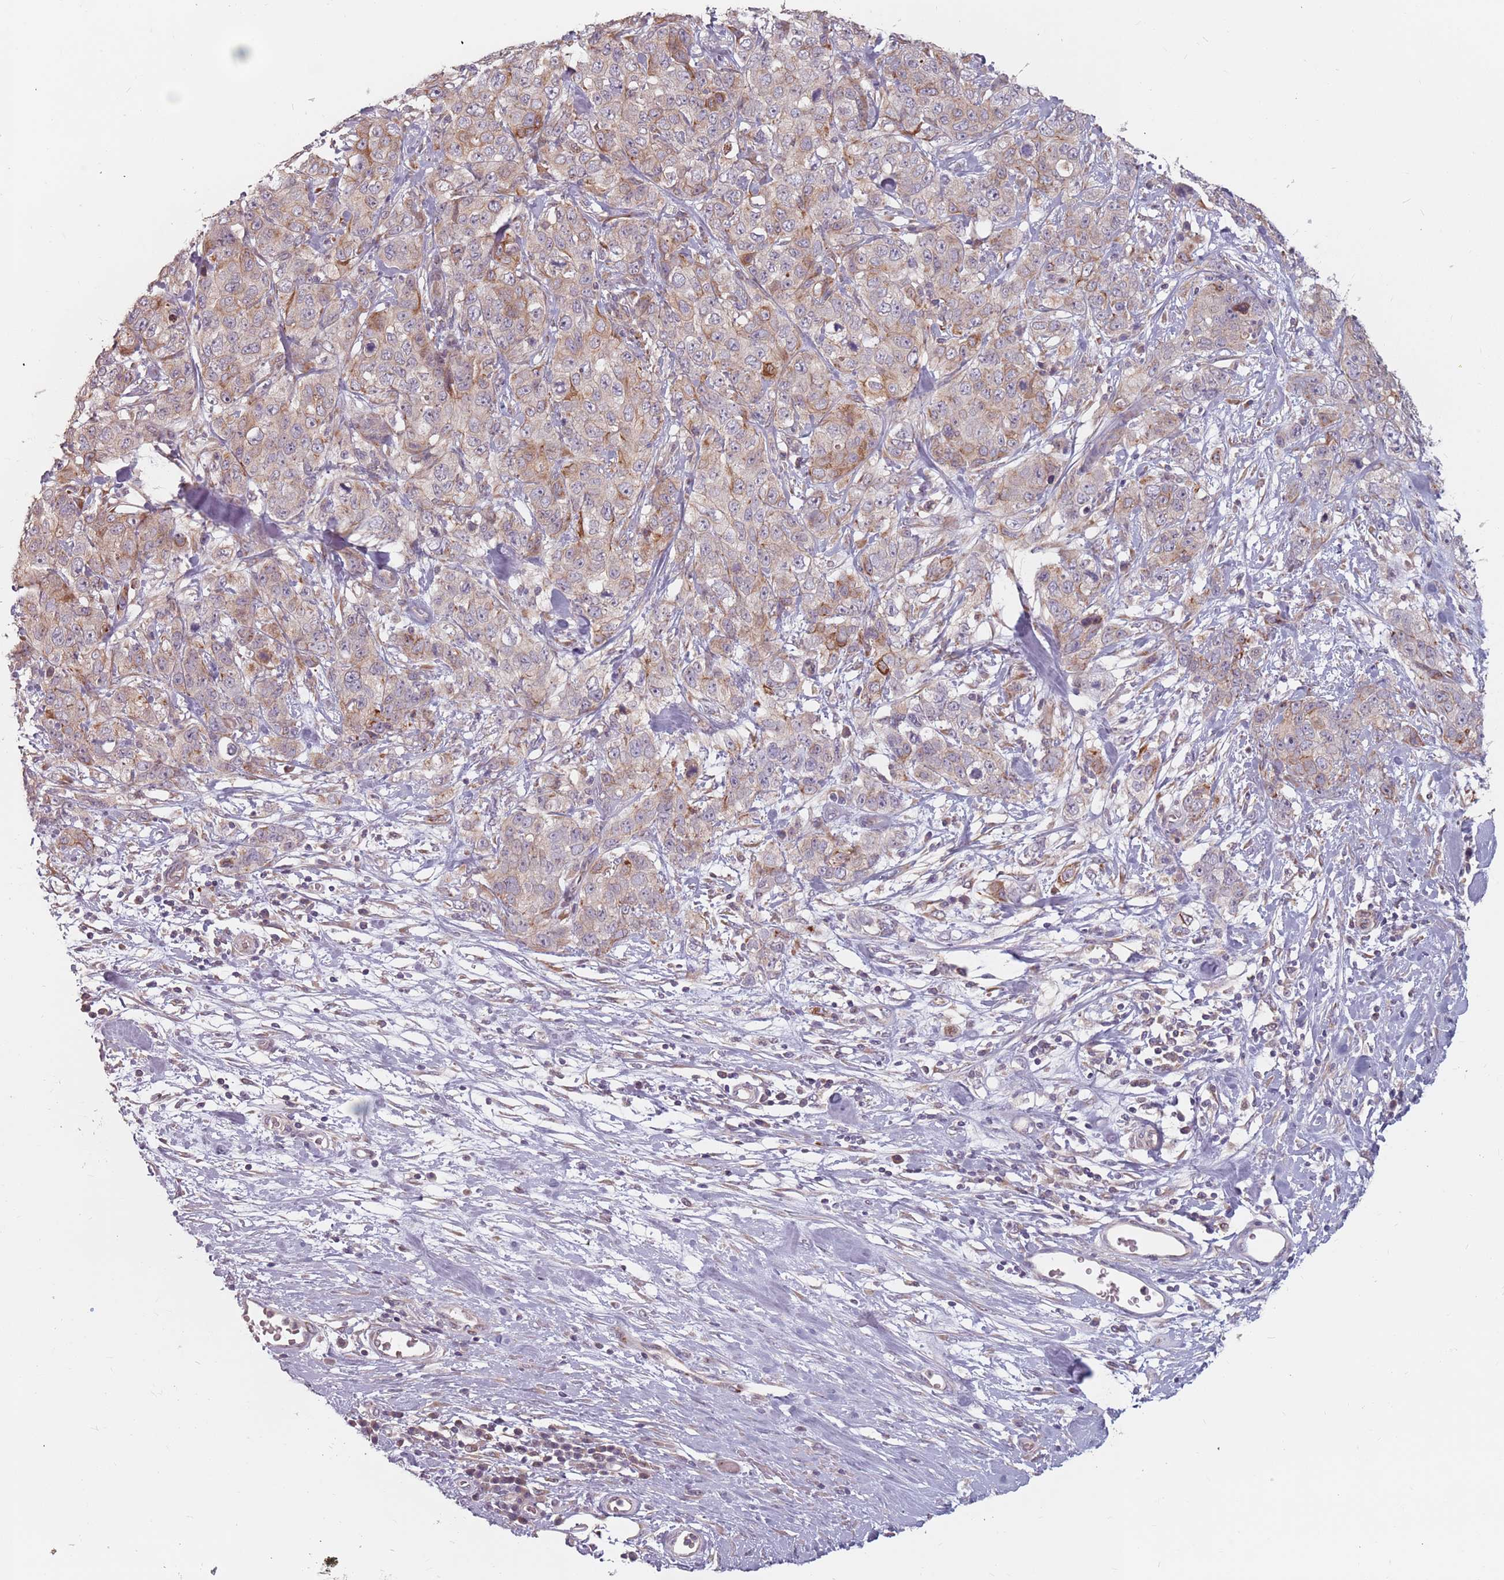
{"staining": {"intensity": "weak", "quantity": "<25%", "location": "cytoplasmic/membranous"}, "tissue": "stomach cancer", "cell_type": "Tumor cells", "image_type": "cancer", "snomed": [{"axis": "morphology", "description": "Adenocarcinoma, NOS"}, {"axis": "topography", "description": "Stomach"}], "caption": "IHC histopathology image of stomach adenocarcinoma stained for a protein (brown), which reveals no expression in tumor cells.", "gene": "ADAL", "patient": {"sex": "male", "age": 48}}